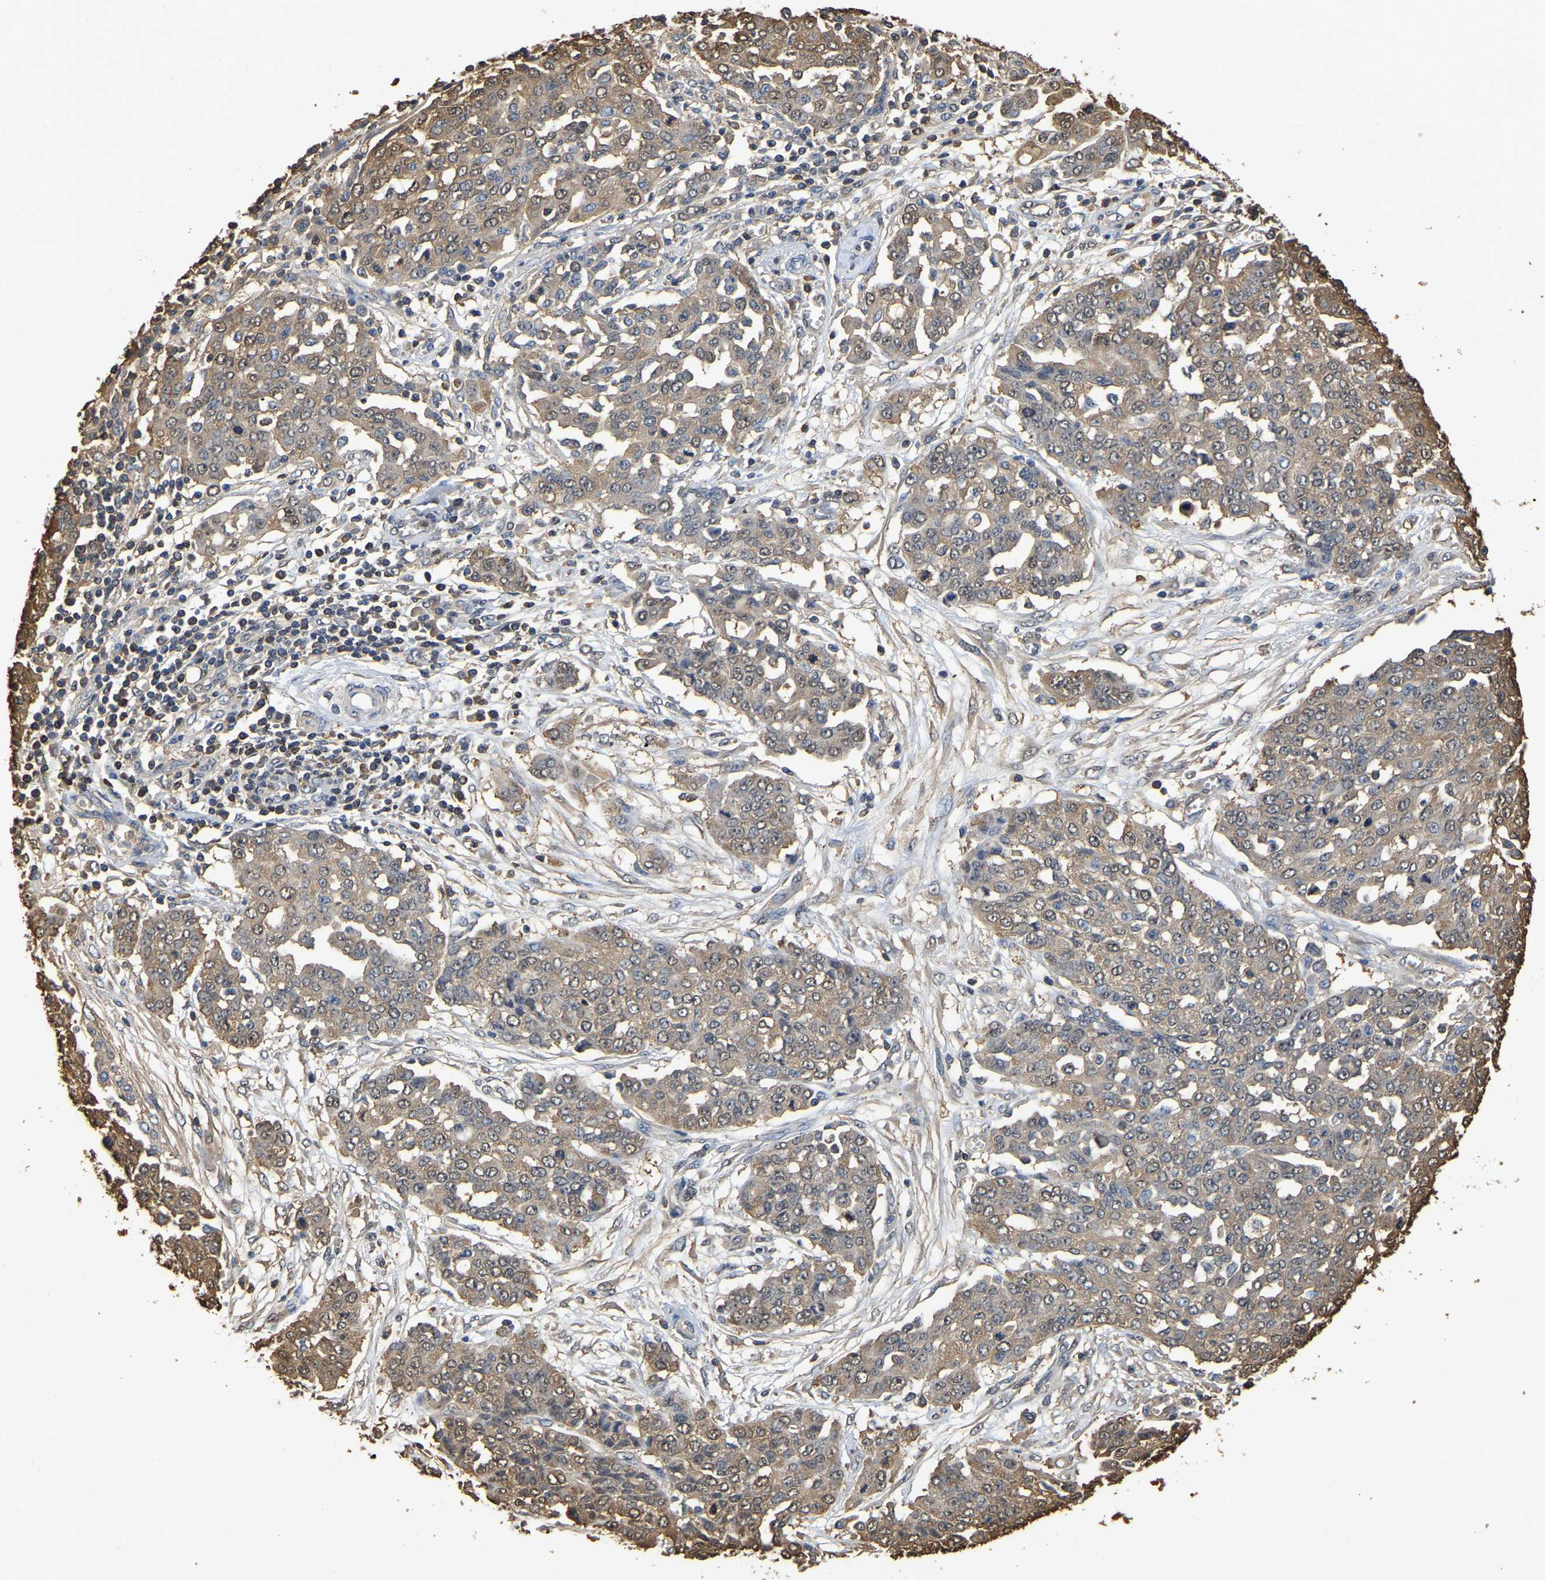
{"staining": {"intensity": "weak", "quantity": ">75%", "location": "cytoplasmic/membranous"}, "tissue": "ovarian cancer", "cell_type": "Tumor cells", "image_type": "cancer", "snomed": [{"axis": "morphology", "description": "Cystadenocarcinoma, serous, NOS"}, {"axis": "topography", "description": "Soft tissue"}, {"axis": "topography", "description": "Ovary"}], "caption": "Protein expression by immunohistochemistry reveals weak cytoplasmic/membranous staining in approximately >75% of tumor cells in ovarian serous cystadenocarcinoma. (DAB (3,3'-diaminobenzidine) IHC with brightfield microscopy, high magnification).", "gene": "LDHB", "patient": {"sex": "female", "age": 57}}